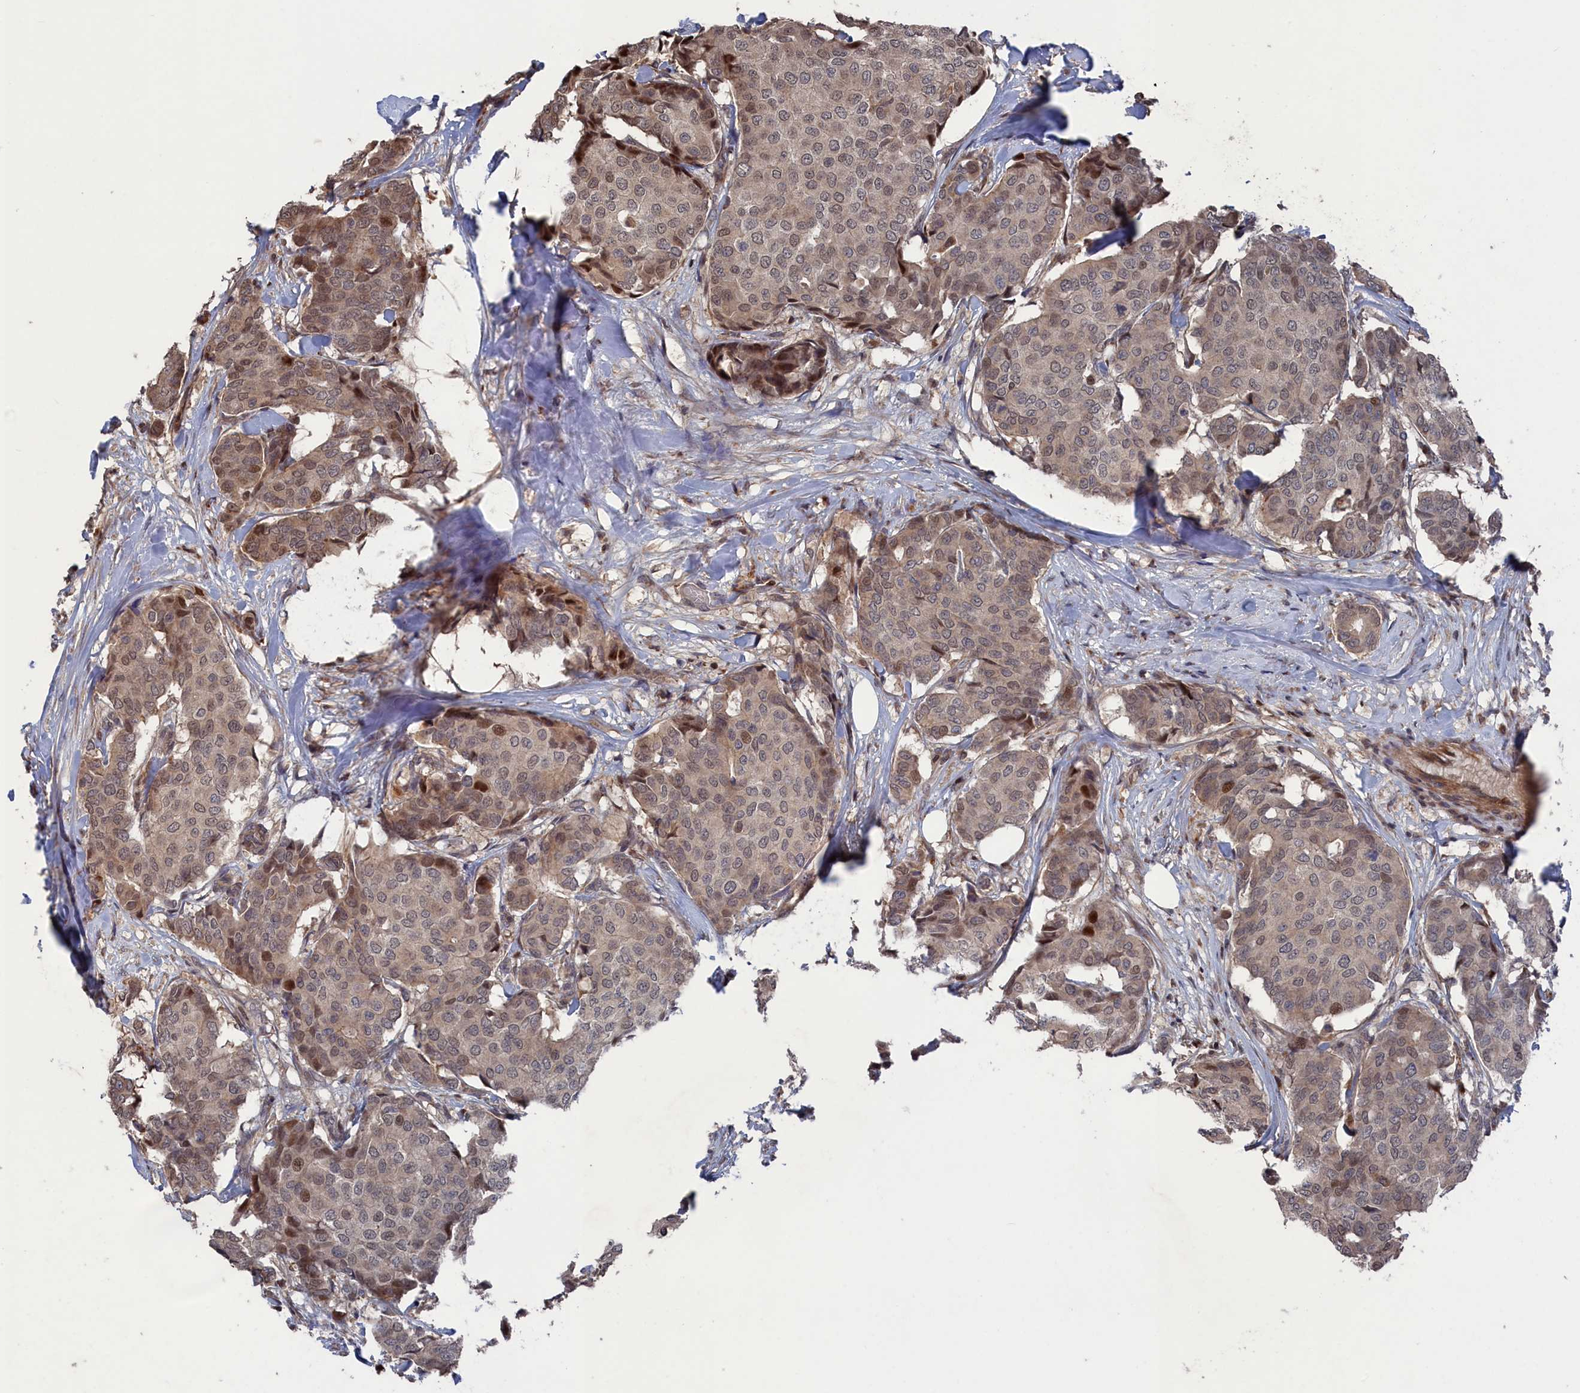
{"staining": {"intensity": "moderate", "quantity": "25%-75%", "location": "cytoplasmic/membranous,nuclear"}, "tissue": "breast cancer", "cell_type": "Tumor cells", "image_type": "cancer", "snomed": [{"axis": "morphology", "description": "Duct carcinoma"}, {"axis": "topography", "description": "Breast"}], "caption": "Human breast cancer (invasive ductal carcinoma) stained with a protein marker demonstrates moderate staining in tumor cells.", "gene": "PLA2G15", "patient": {"sex": "female", "age": 75}}